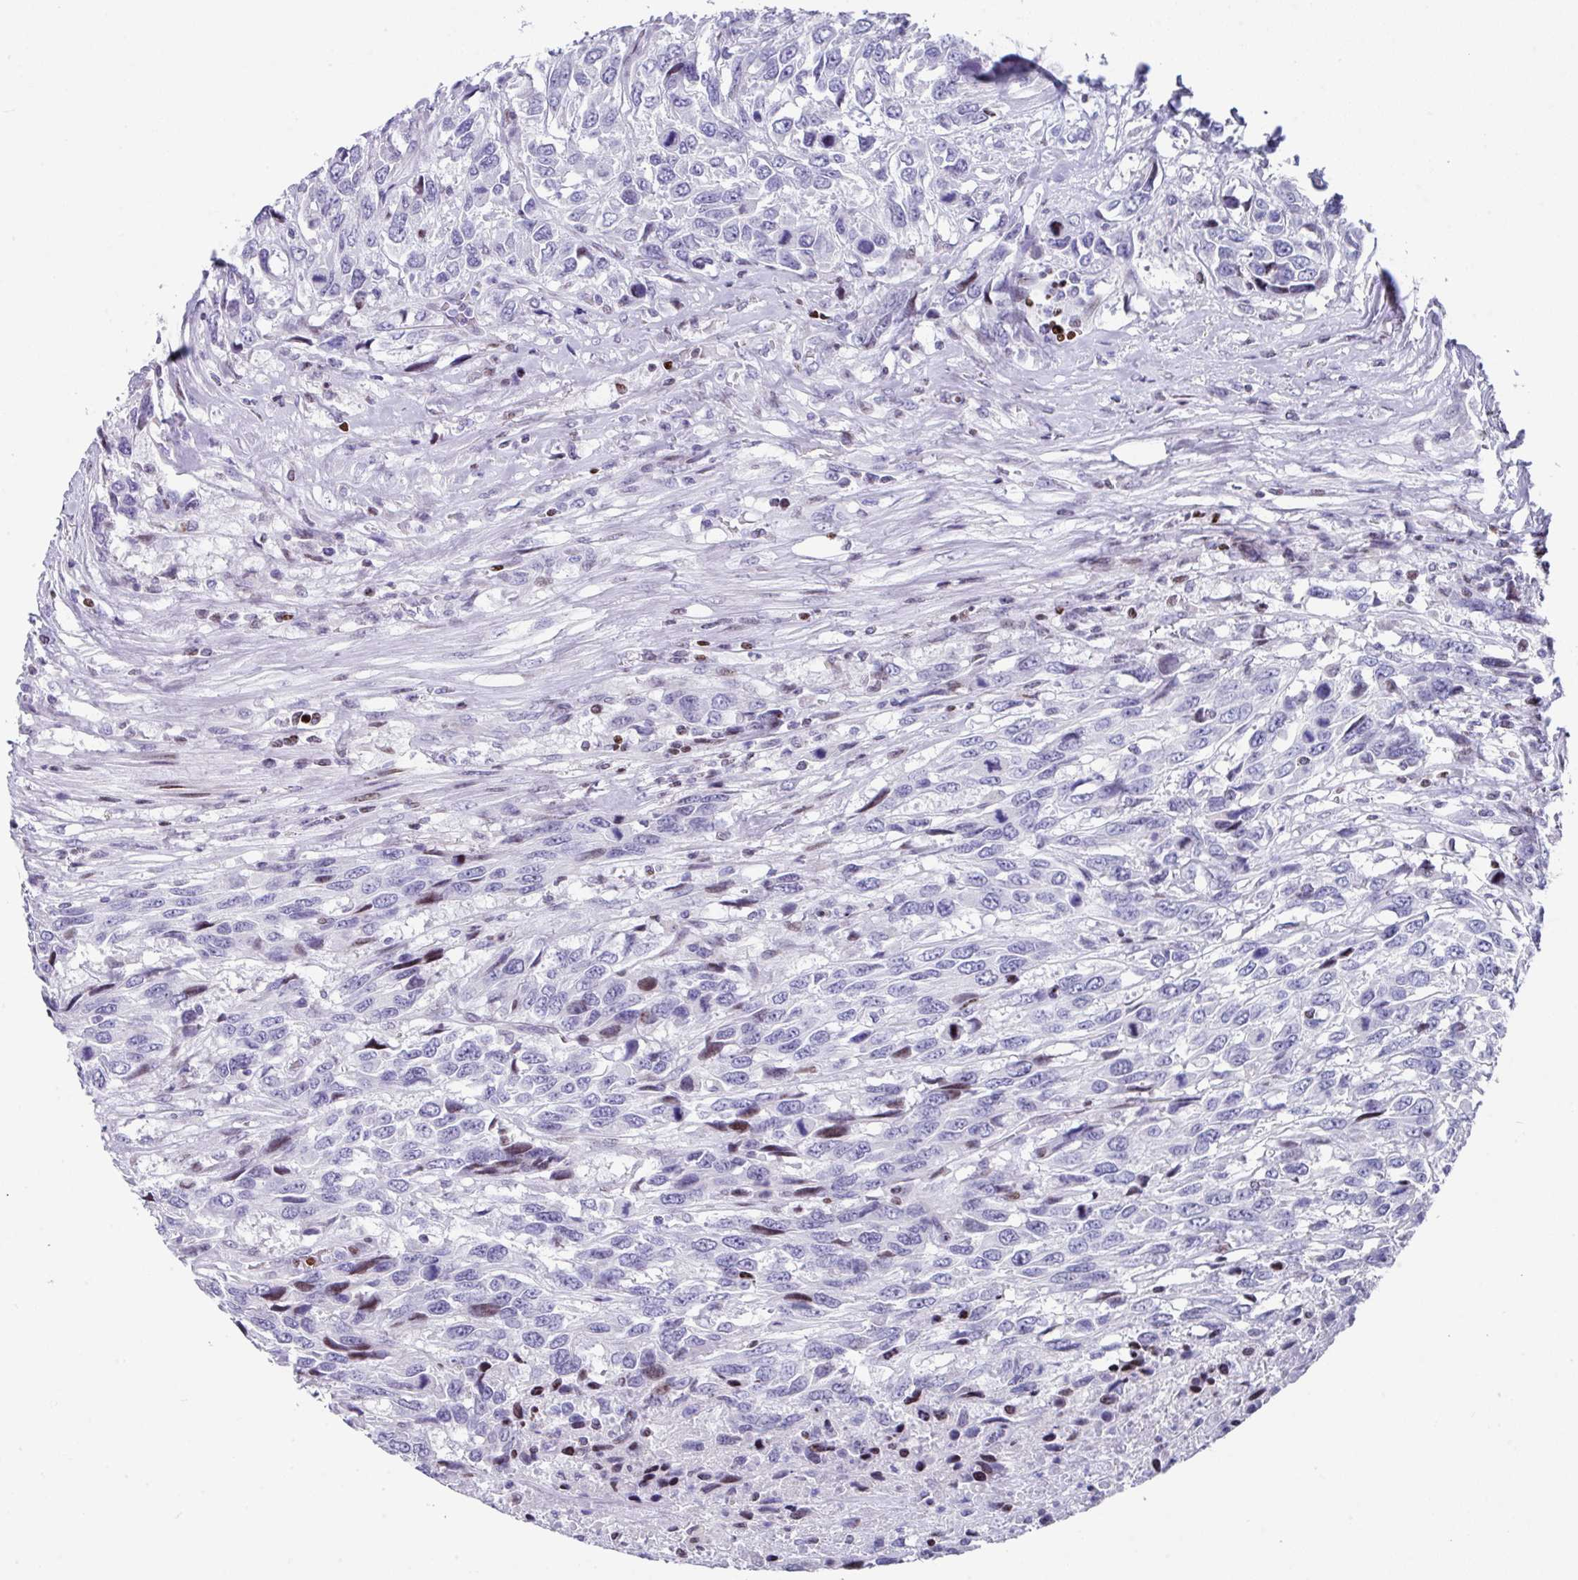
{"staining": {"intensity": "moderate", "quantity": "<25%", "location": "nuclear"}, "tissue": "urothelial cancer", "cell_type": "Tumor cells", "image_type": "cancer", "snomed": [{"axis": "morphology", "description": "Urothelial carcinoma, High grade"}, {"axis": "topography", "description": "Urinary bladder"}], "caption": "High-grade urothelial carcinoma tissue reveals moderate nuclear staining in approximately <25% of tumor cells", "gene": "TCF3", "patient": {"sex": "female", "age": 70}}